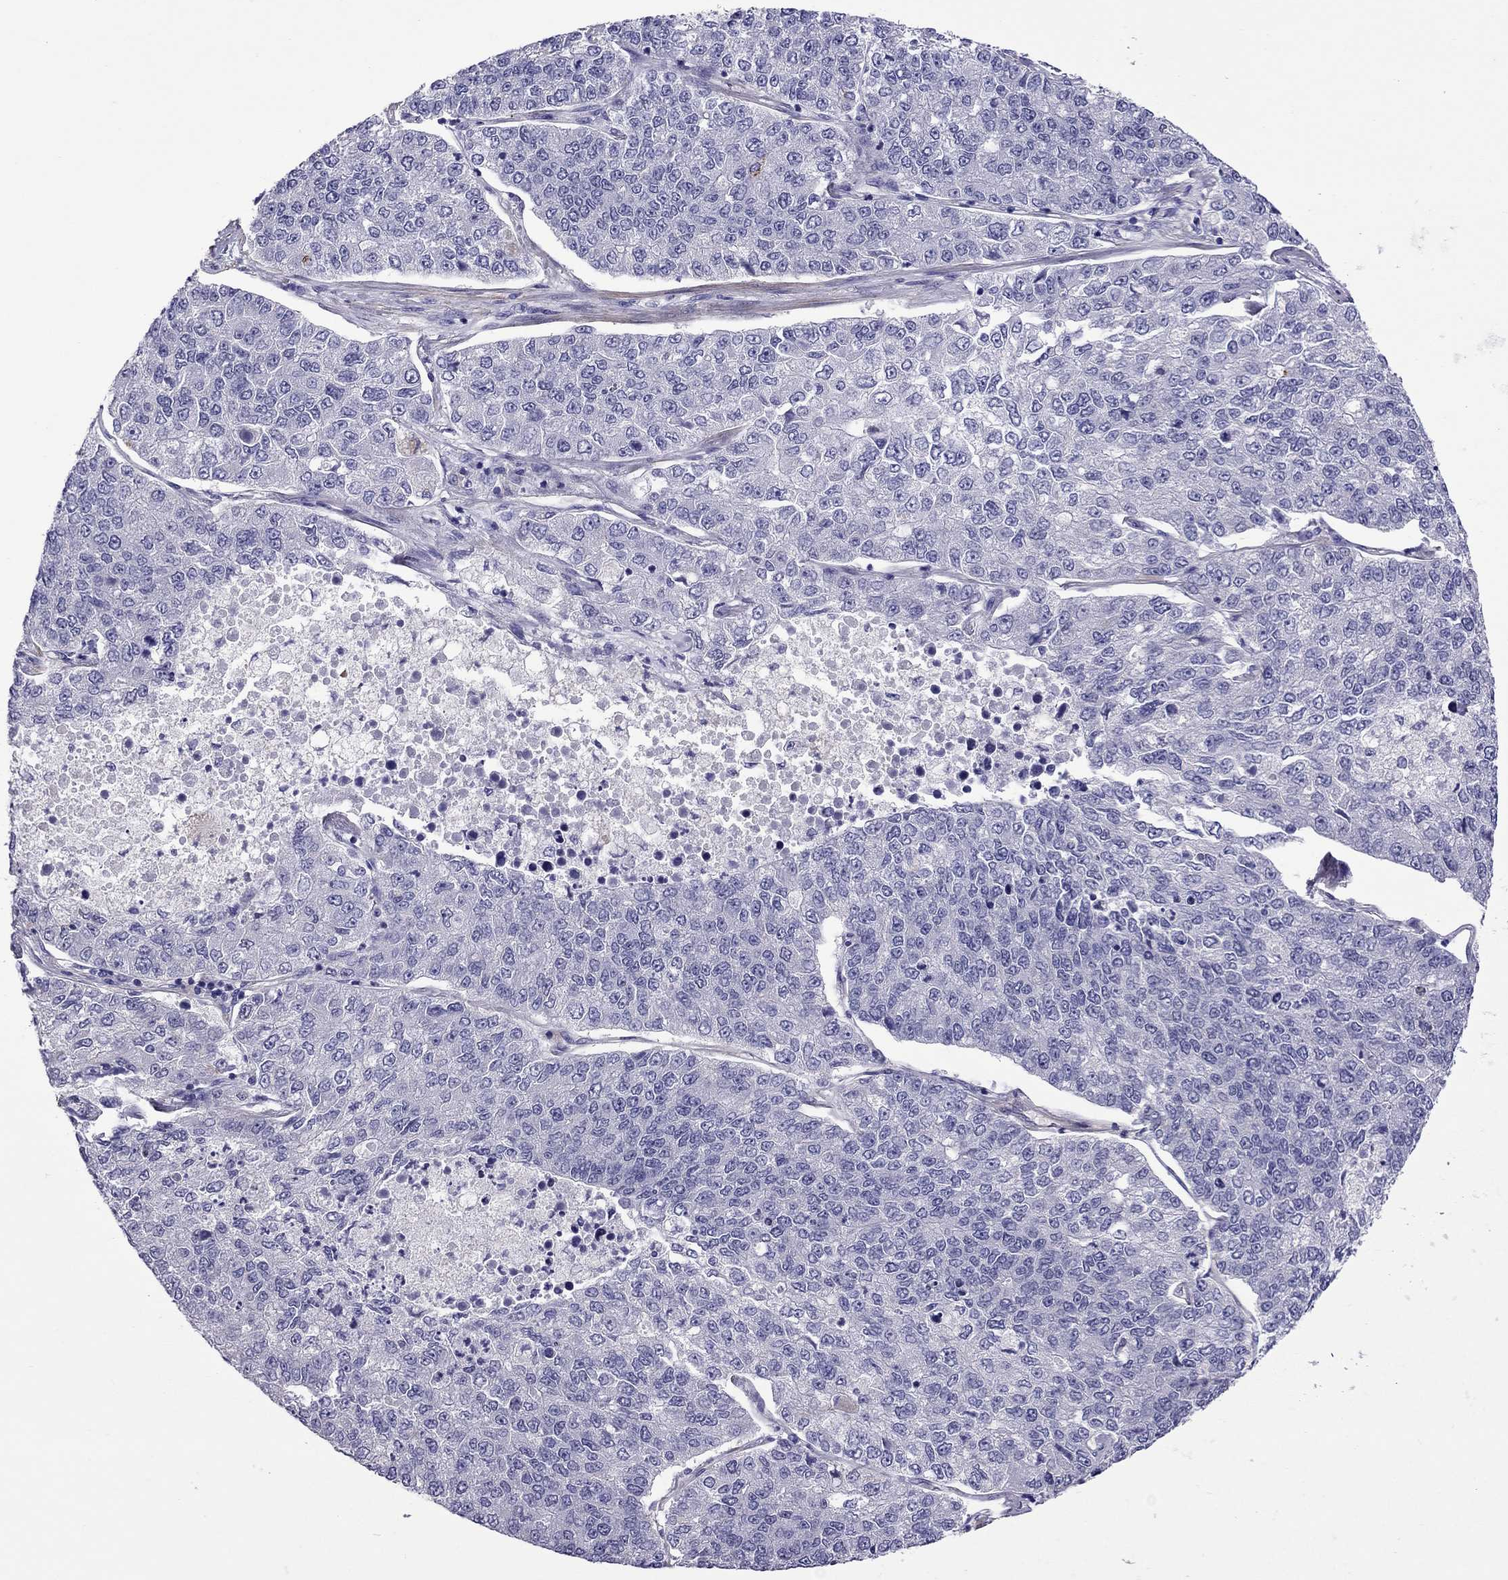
{"staining": {"intensity": "negative", "quantity": "none", "location": "none"}, "tissue": "lung cancer", "cell_type": "Tumor cells", "image_type": "cancer", "snomed": [{"axis": "morphology", "description": "Adenocarcinoma, NOS"}, {"axis": "topography", "description": "Lung"}], "caption": "High magnification brightfield microscopy of lung cancer (adenocarcinoma) stained with DAB (3,3'-diaminobenzidine) (brown) and counterstained with hematoxylin (blue): tumor cells show no significant positivity. (Stains: DAB immunohistochemistry (IHC) with hematoxylin counter stain, Microscopy: brightfield microscopy at high magnification).", "gene": "CHRNA5", "patient": {"sex": "male", "age": 49}}